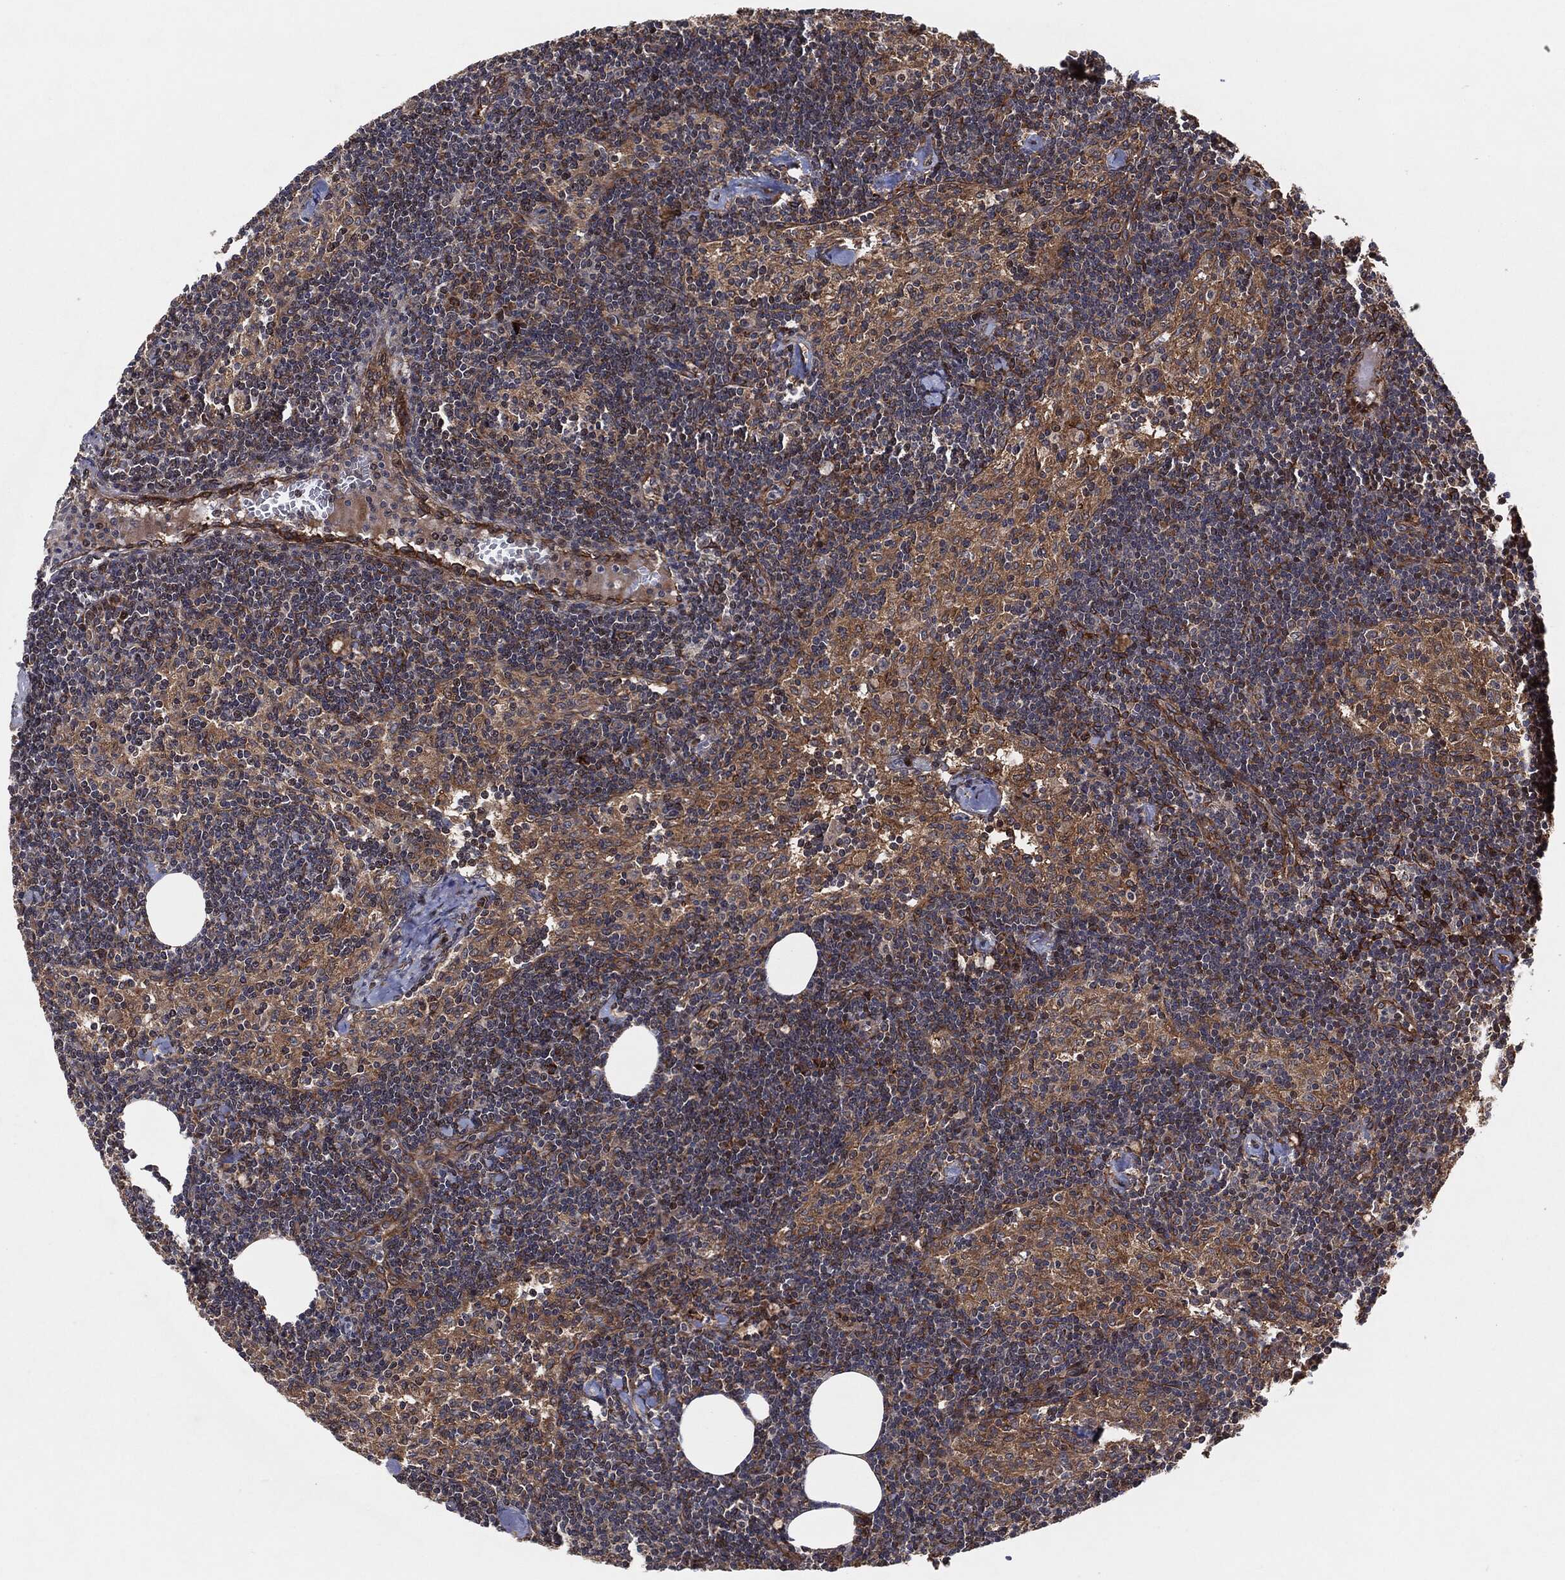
{"staining": {"intensity": "weak", "quantity": ">75%", "location": "cytoplasmic/membranous"}, "tissue": "lymph node", "cell_type": "Germinal center cells", "image_type": "normal", "snomed": [{"axis": "morphology", "description": "Normal tissue, NOS"}, {"axis": "topography", "description": "Lymph node"}], "caption": "A photomicrograph showing weak cytoplasmic/membranous staining in about >75% of germinal center cells in benign lymph node, as visualized by brown immunohistochemical staining.", "gene": "BCAR1", "patient": {"sex": "female", "age": 51}}